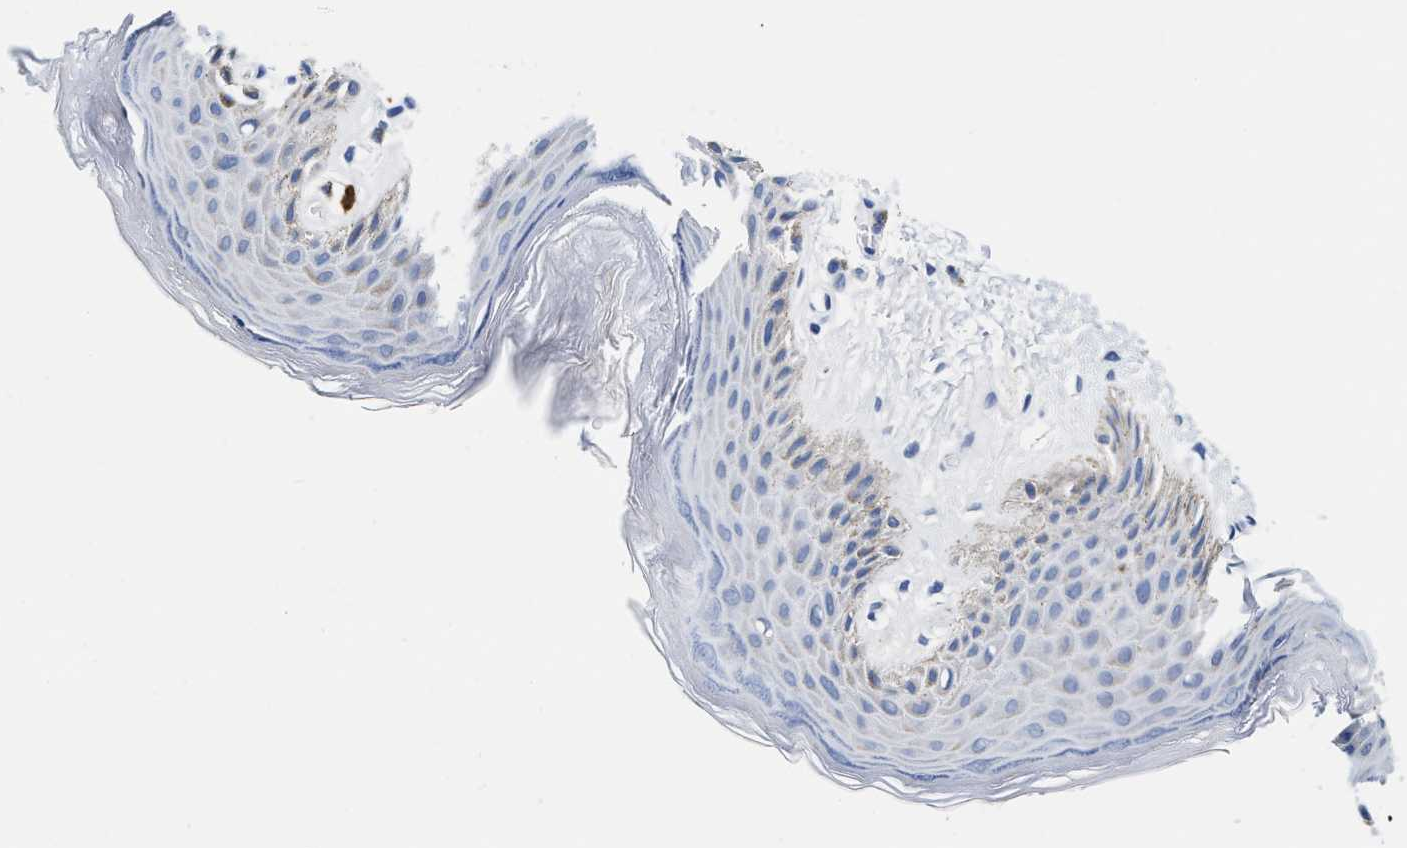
{"staining": {"intensity": "weak", "quantity": "<25%", "location": "cytoplasmic/membranous"}, "tissue": "skin", "cell_type": "Epidermal cells", "image_type": "normal", "snomed": [{"axis": "morphology", "description": "Normal tissue, NOS"}, {"axis": "topography", "description": "Anal"}], "caption": "Protein analysis of unremarkable skin reveals no significant staining in epidermal cells.", "gene": "CER1", "patient": {"sex": "male", "age": 44}}